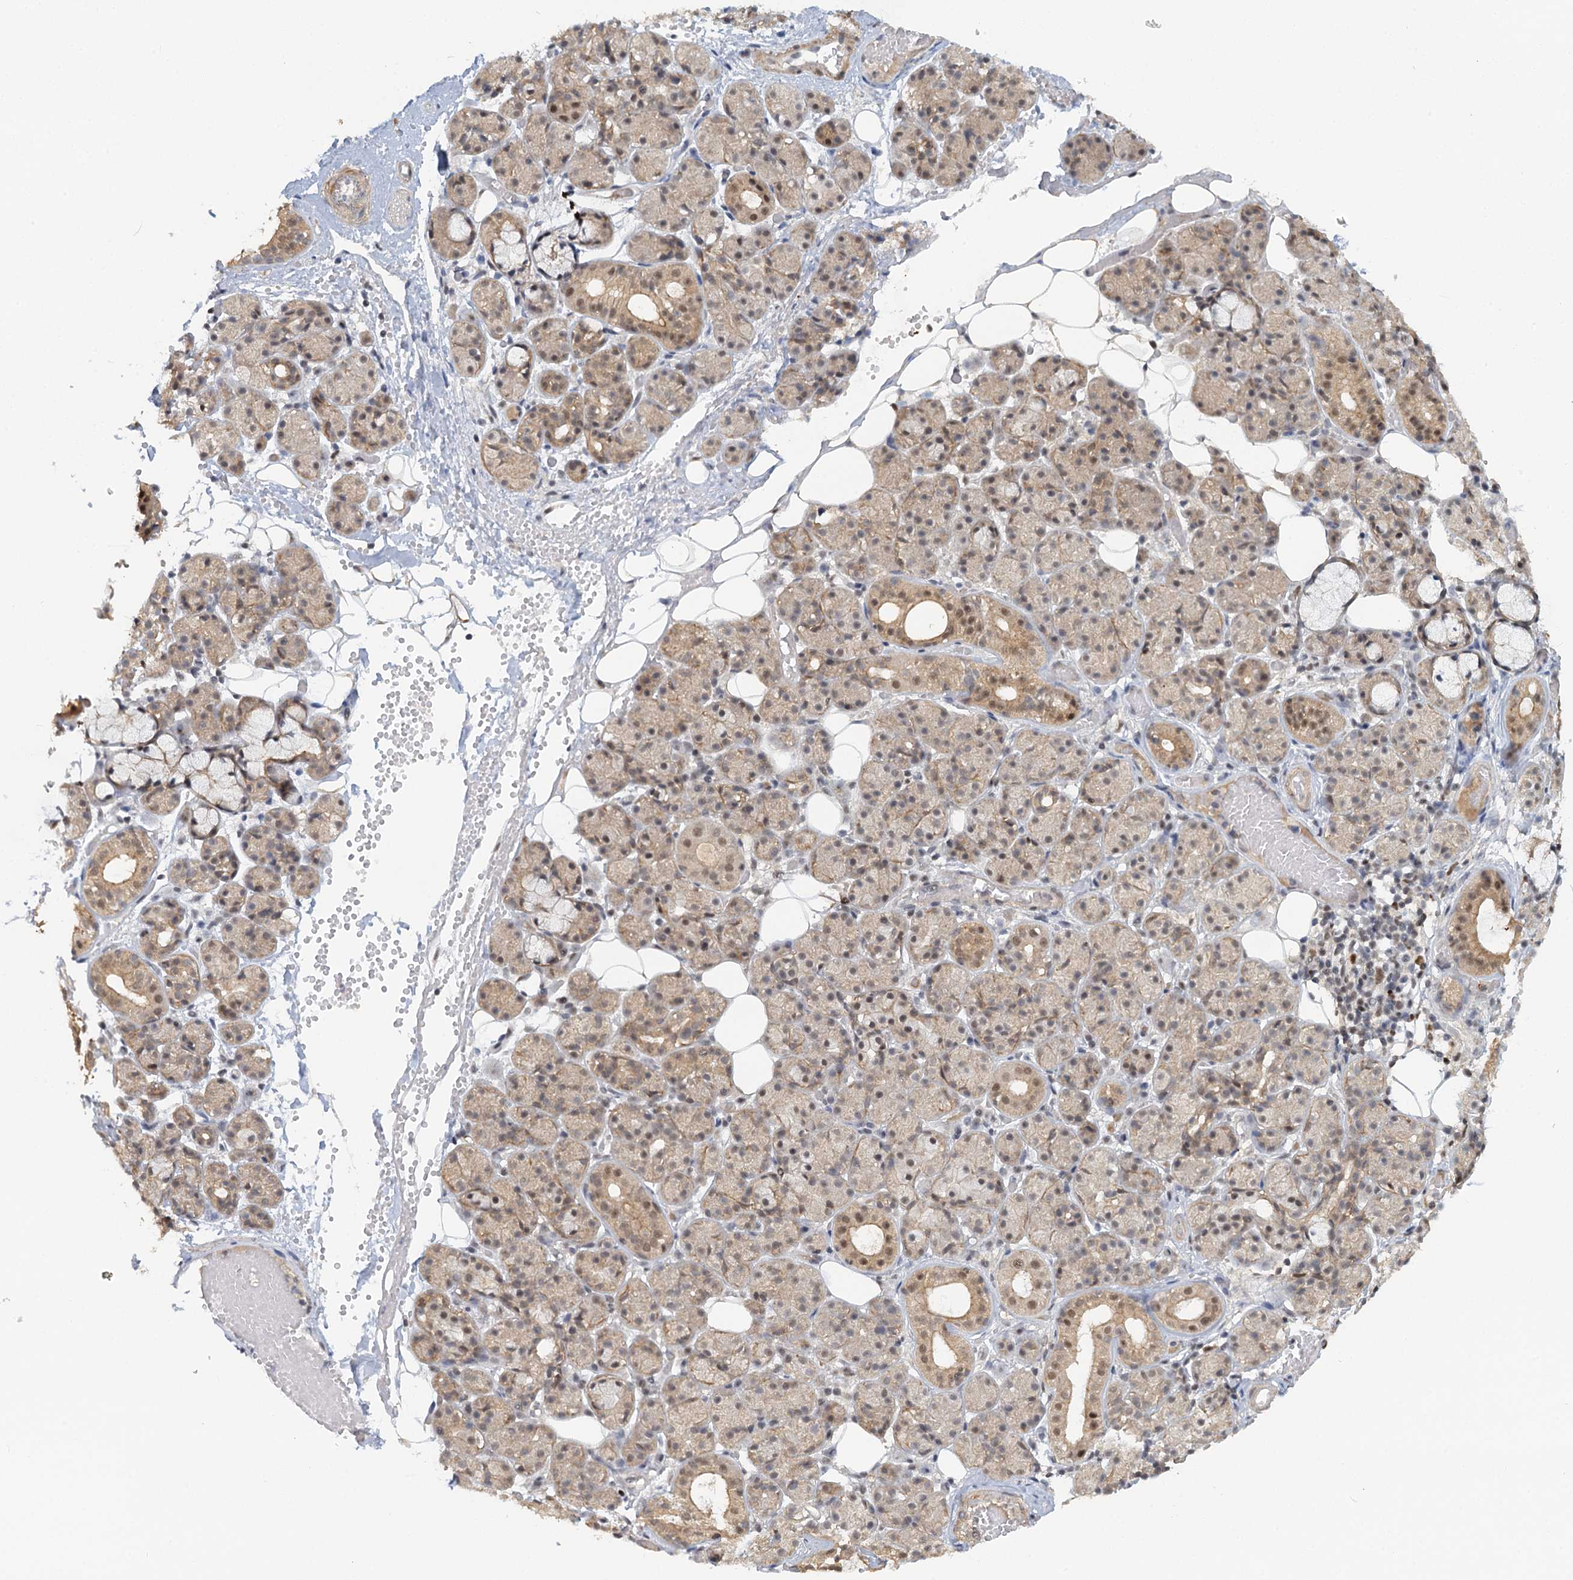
{"staining": {"intensity": "moderate", "quantity": "25%-75%", "location": "cytoplasmic/membranous,nuclear"}, "tissue": "salivary gland", "cell_type": "Glandular cells", "image_type": "normal", "snomed": [{"axis": "morphology", "description": "Normal tissue, NOS"}, {"axis": "topography", "description": "Salivary gland"}], "caption": "The image reveals immunohistochemical staining of unremarkable salivary gland. There is moderate cytoplasmic/membranous,nuclear expression is identified in approximately 25%-75% of glandular cells.", "gene": "GPATCH11", "patient": {"sex": "male", "age": 63}}